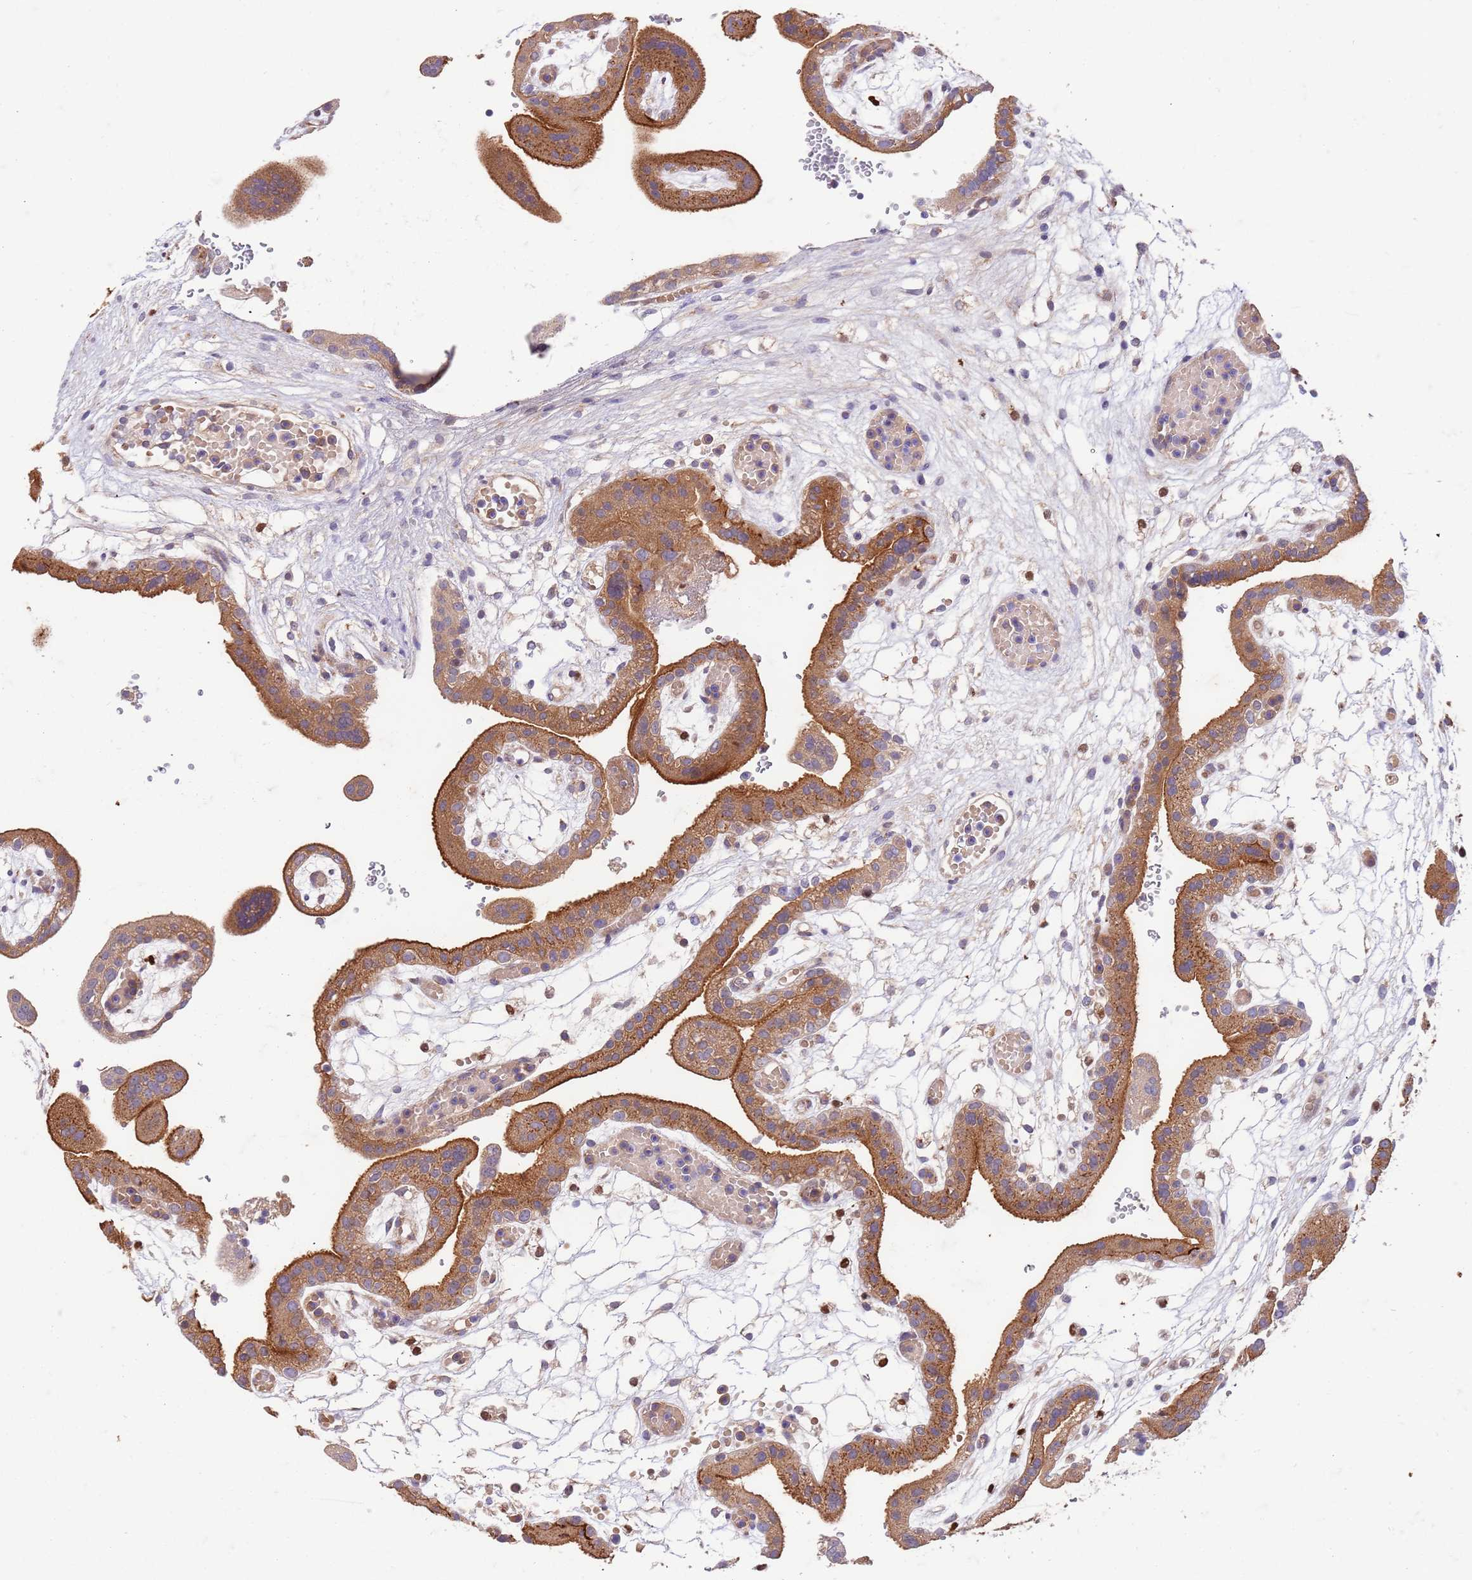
{"staining": {"intensity": "moderate", "quantity": ">75%", "location": "cytoplasmic/membranous"}, "tissue": "placenta", "cell_type": "Trophoblastic cells", "image_type": "normal", "snomed": [{"axis": "morphology", "description": "Normal tissue, NOS"}, {"axis": "topography", "description": "Placenta"}], "caption": "Trophoblastic cells show moderate cytoplasmic/membranous expression in about >75% of cells in normal placenta. (IHC, brightfield microscopy, high magnification).", "gene": "OSBP", "patient": {"sex": "female", "age": 18}}